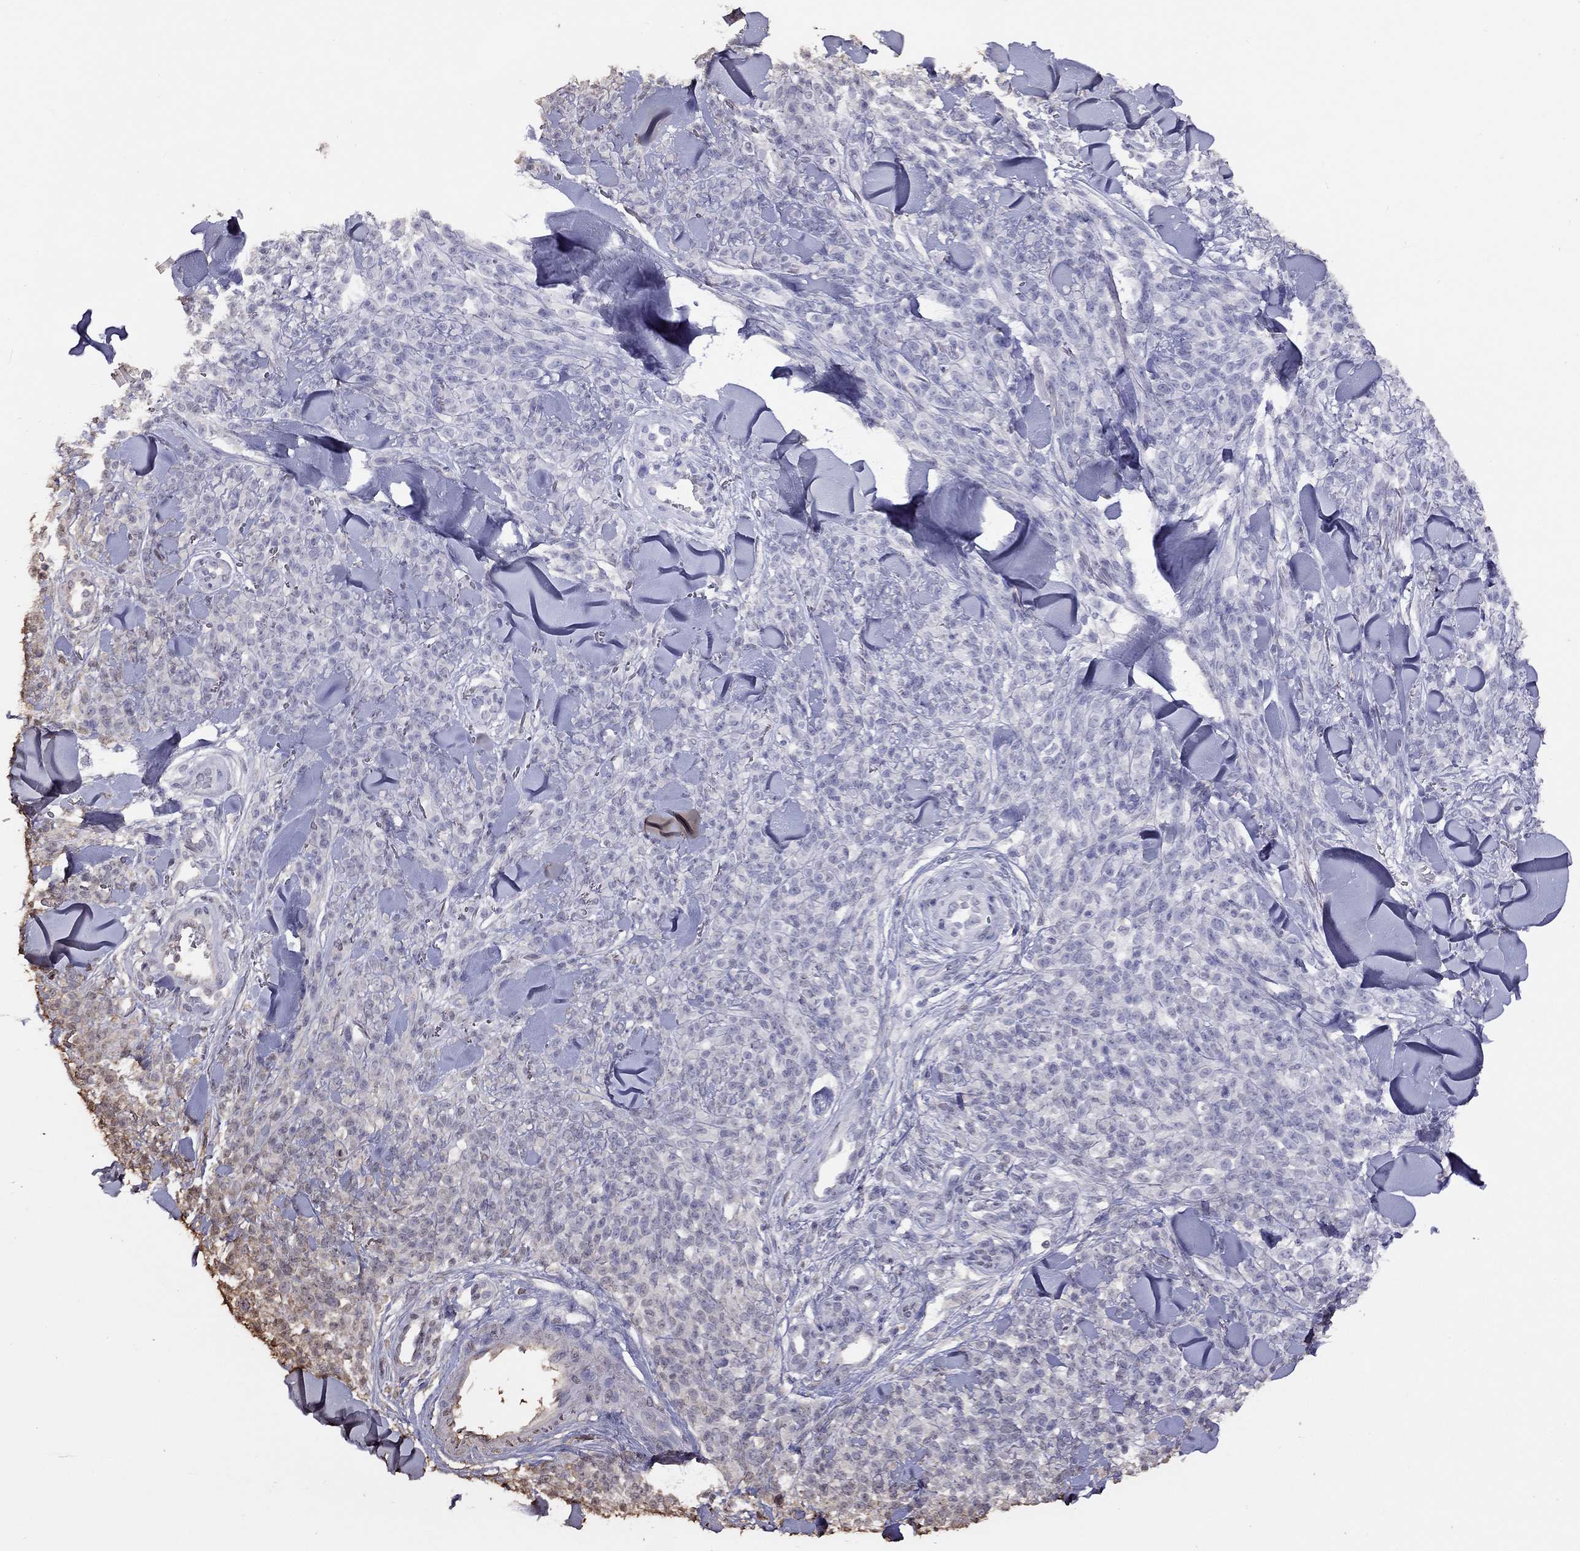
{"staining": {"intensity": "negative", "quantity": "none", "location": "none"}, "tissue": "melanoma", "cell_type": "Tumor cells", "image_type": "cancer", "snomed": [{"axis": "morphology", "description": "Malignant melanoma, NOS"}, {"axis": "topography", "description": "Skin"}, {"axis": "topography", "description": "Skin of trunk"}], "caption": "The immunohistochemistry photomicrograph has no significant positivity in tumor cells of melanoma tissue.", "gene": "SUN3", "patient": {"sex": "male", "age": 74}}